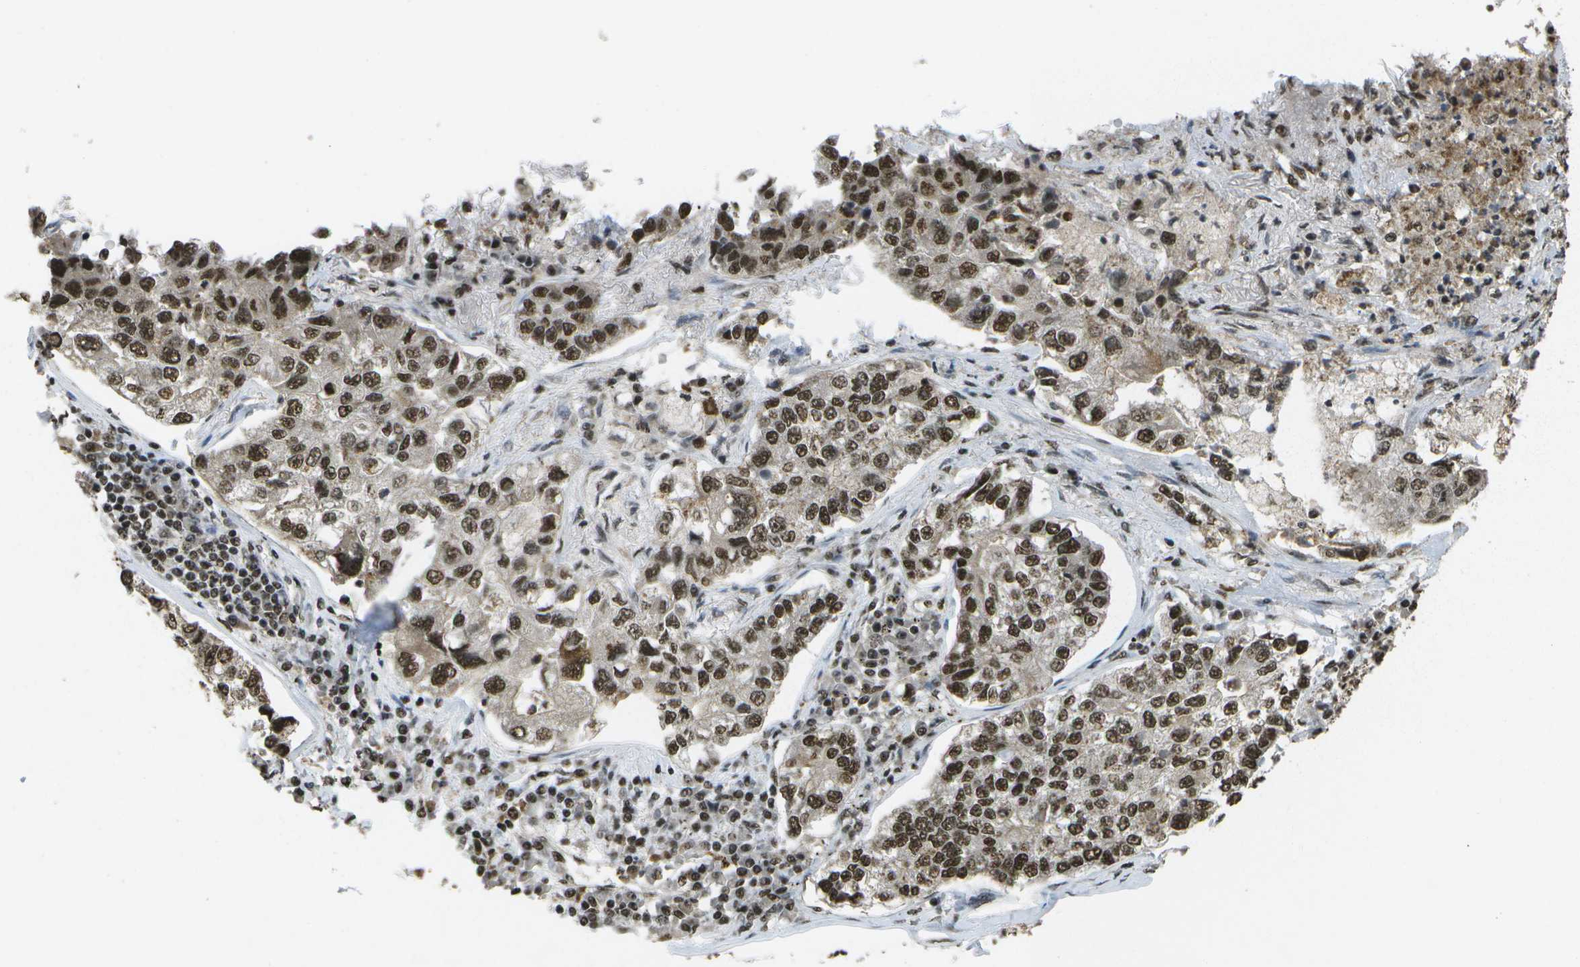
{"staining": {"intensity": "moderate", "quantity": ">75%", "location": "nuclear"}, "tissue": "lung cancer", "cell_type": "Tumor cells", "image_type": "cancer", "snomed": [{"axis": "morphology", "description": "Adenocarcinoma, NOS"}, {"axis": "topography", "description": "Lung"}], "caption": "The image shows staining of lung cancer (adenocarcinoma), revealing moderate nuclear protein staining (brown color) within tumor cells.", "gene": "SPEN", "patient": {"sex": "male", "age": 49}}